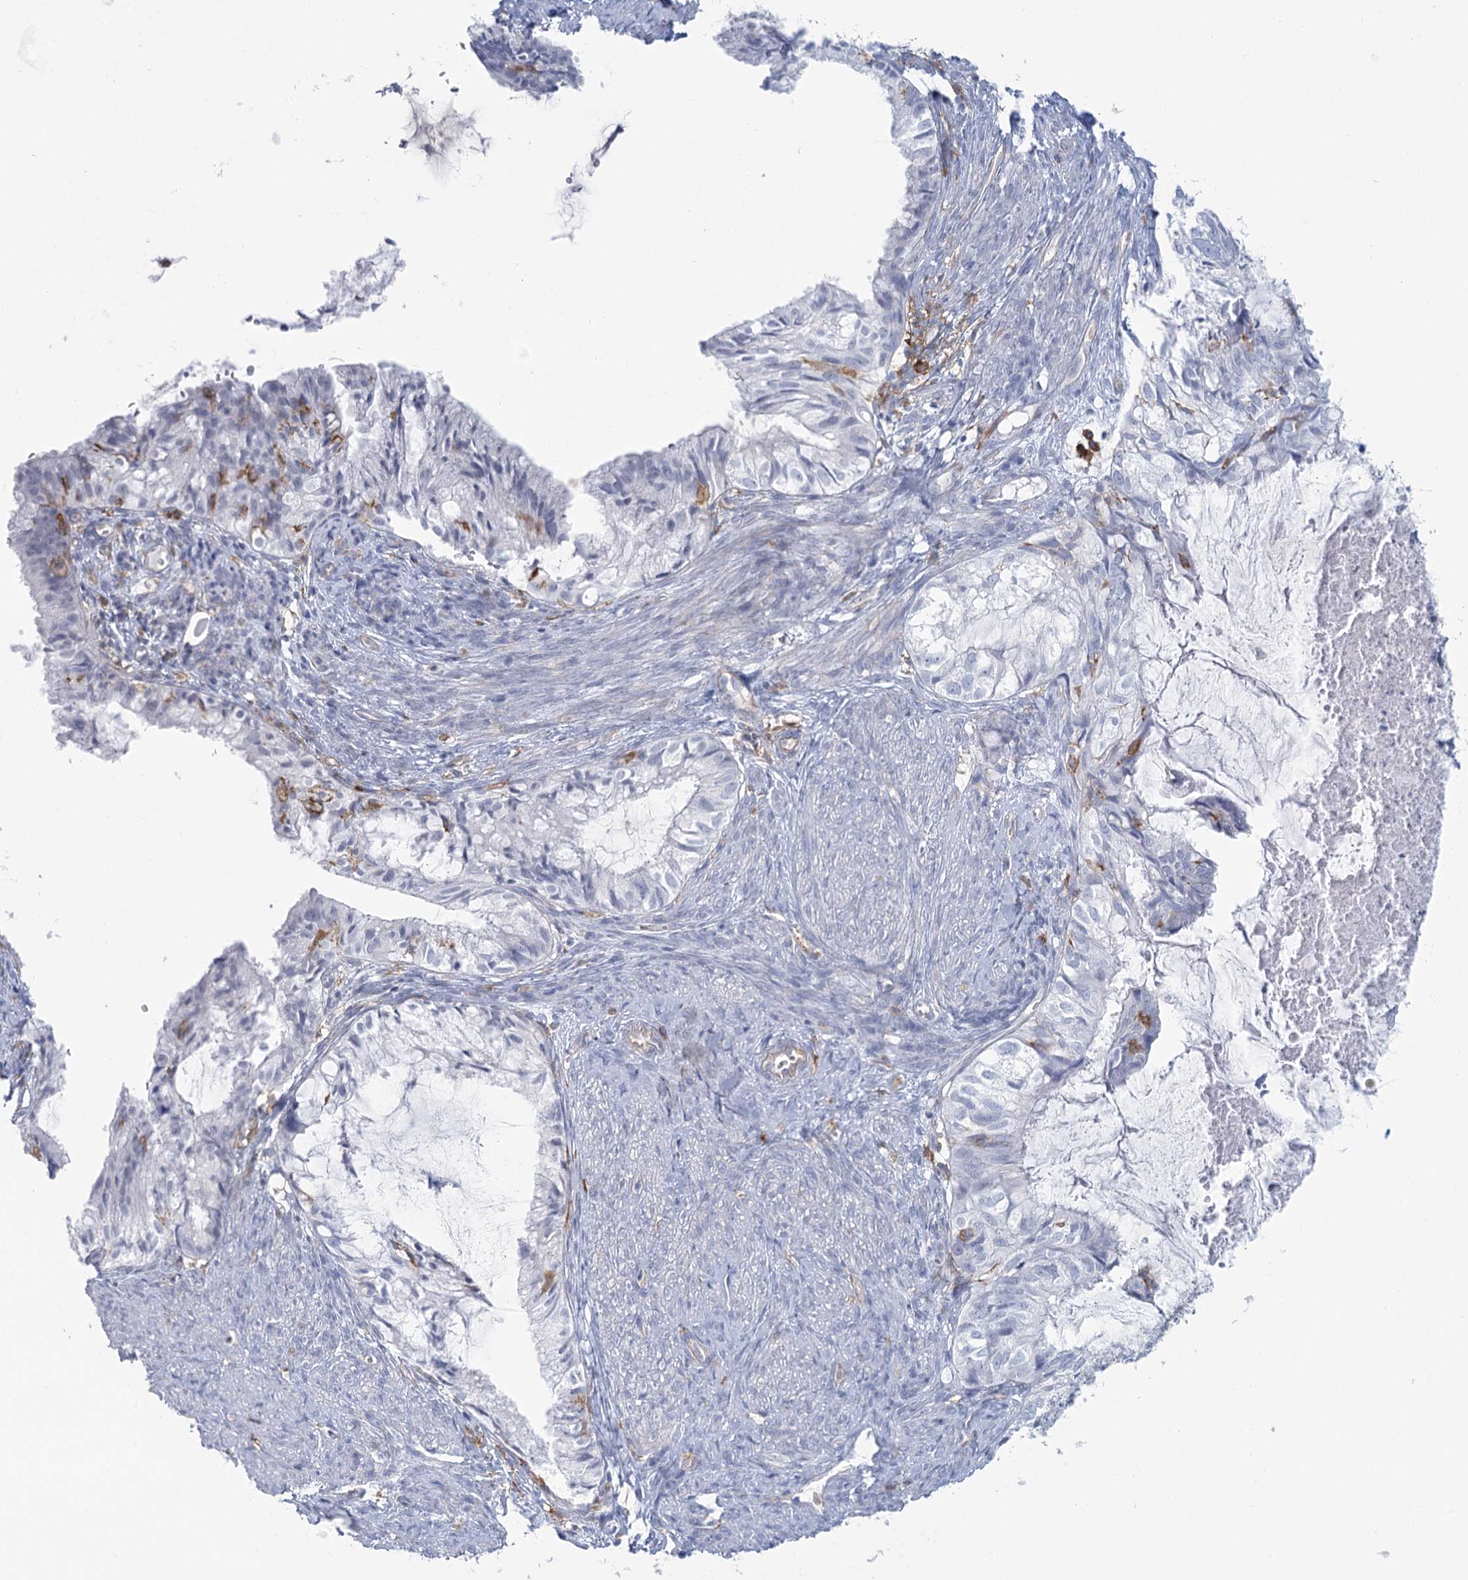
{"staining": {"intensity": "negative", "quantity": "none", "location": "none"}, "tissue": "cervical cancer", "cell_type": "Tumor cells", "image_type": "cancer", "snomed": [{"axis": "morphology", "description": "Normal tissue, NOS"}, {"axis": "morphology", "description": "Adenocarcinoma, NOS"}, {"axis": "topography", "description": "Cervix"}, {"axis": "topography", "description": "Endometrium"}], "caption": "There is no significant staining in tumor cells of cervical cancer.", "gene": "CCDC88A", "patient": {"sex": "female", "age": 86}}